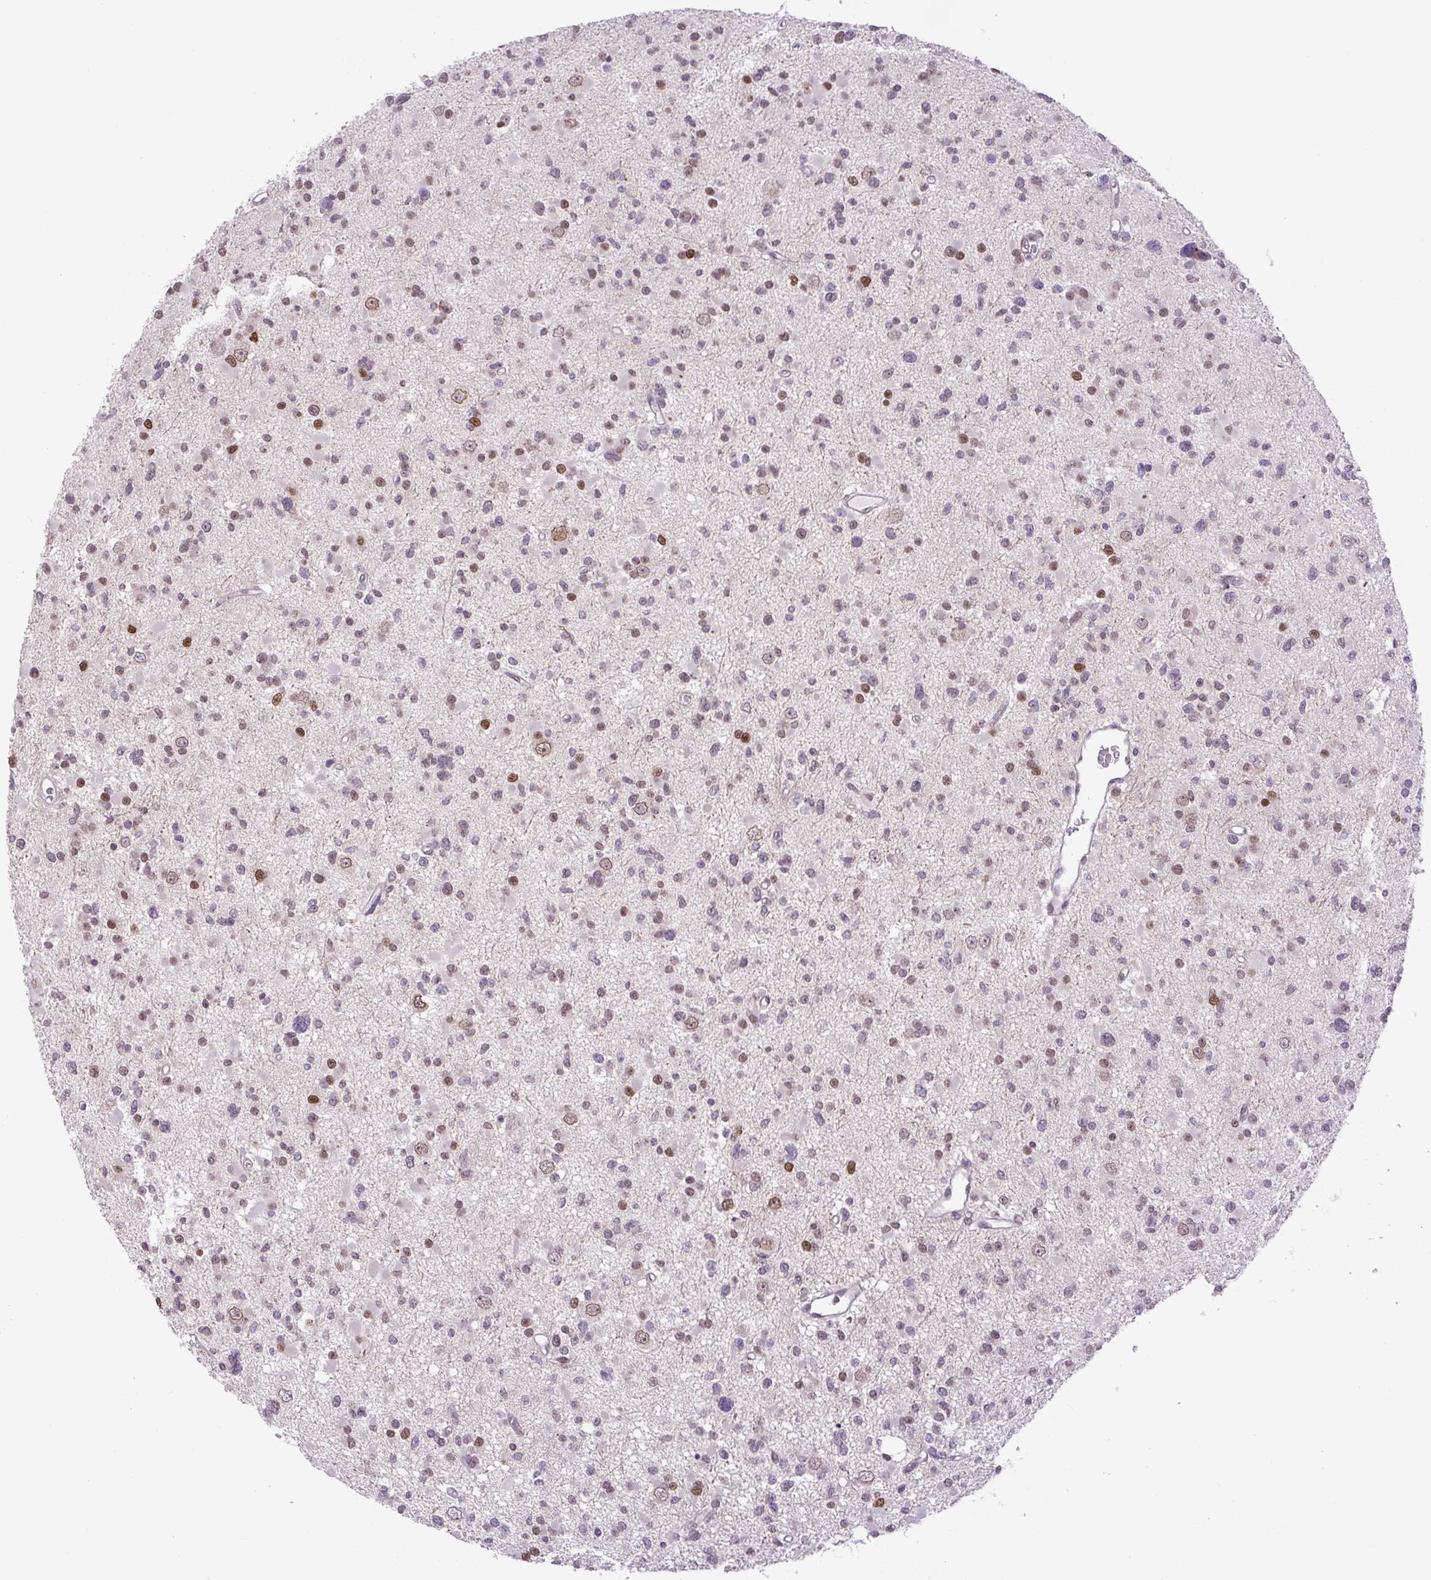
{"staining": {"intensity": "moderate", "quantity": "<25%", "location": "nuclear"}, "tissue": "glioma", "cell_type": "Tumor cells", "image_type": "cancer", "snomed": [{"axis": "morphology", "description": "Glioma, malignant, Low grade"}, {"axis": "topography", "description": "Brain"}], "caption": "IHC image of glioma stained for a protein (brown), which displays low levels of moderate nuclear positivity in approximately <25% of tumor cells.", "gene": "KPNA1", "patient": {"sex": "female", "age": 22}}